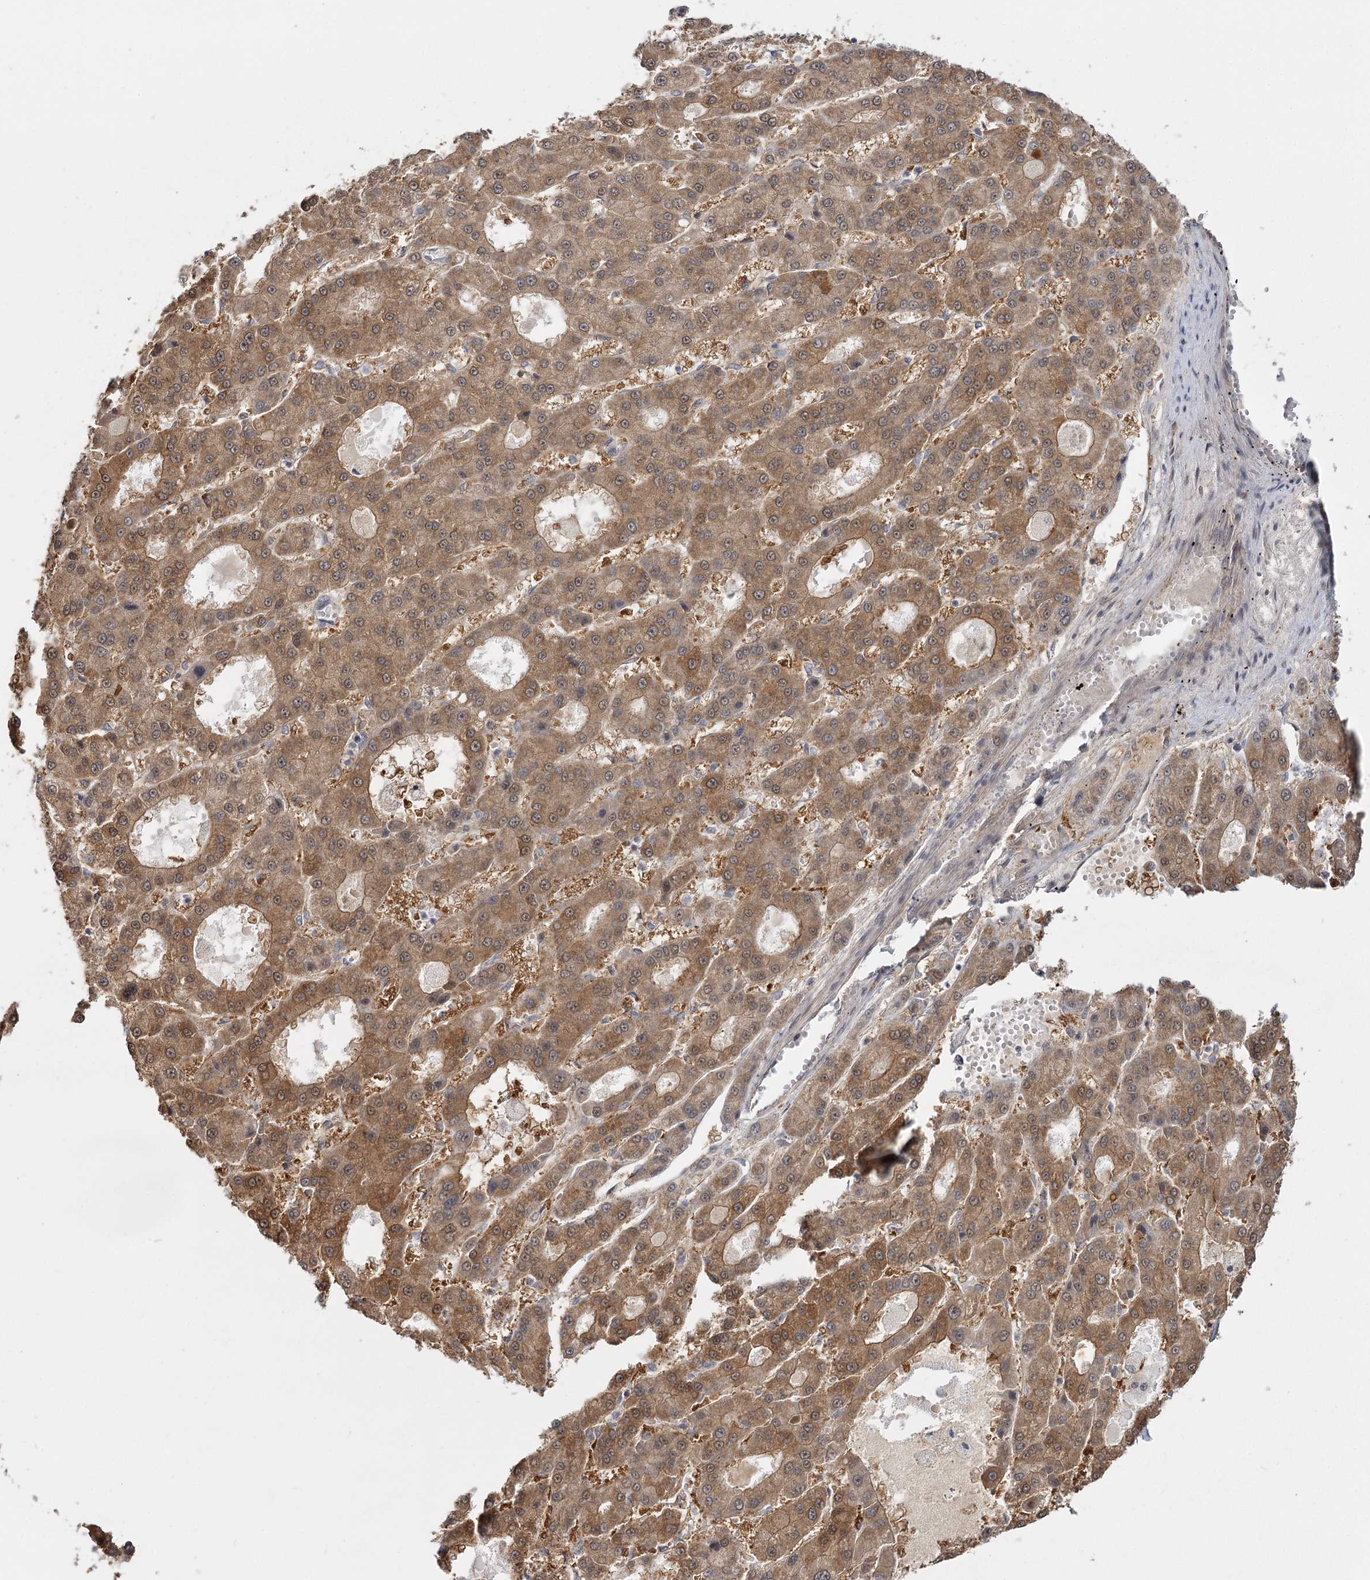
{"staining": {"intensity": "moderate", "quantity": ">75%", "location": "cytoplasmic/membranous"}, "tissue": "liver cancer", "cell_type": "Tumor cells", "image_type": "cancer", "snomed": [{"axis": "morphology", "description": "Carcinoma, Hepatocellular, NOS"}, {"axis": "topography", "description": "Liver"}], "caption": "Tumor cells exhibit medium levels of moderate cytoplasmic/membranous staining in about >75% of cells in hepatocellular carcinoma (liver).", "gene": "TBC1D9B", "patient": {"sex": "male", "age": 70}}